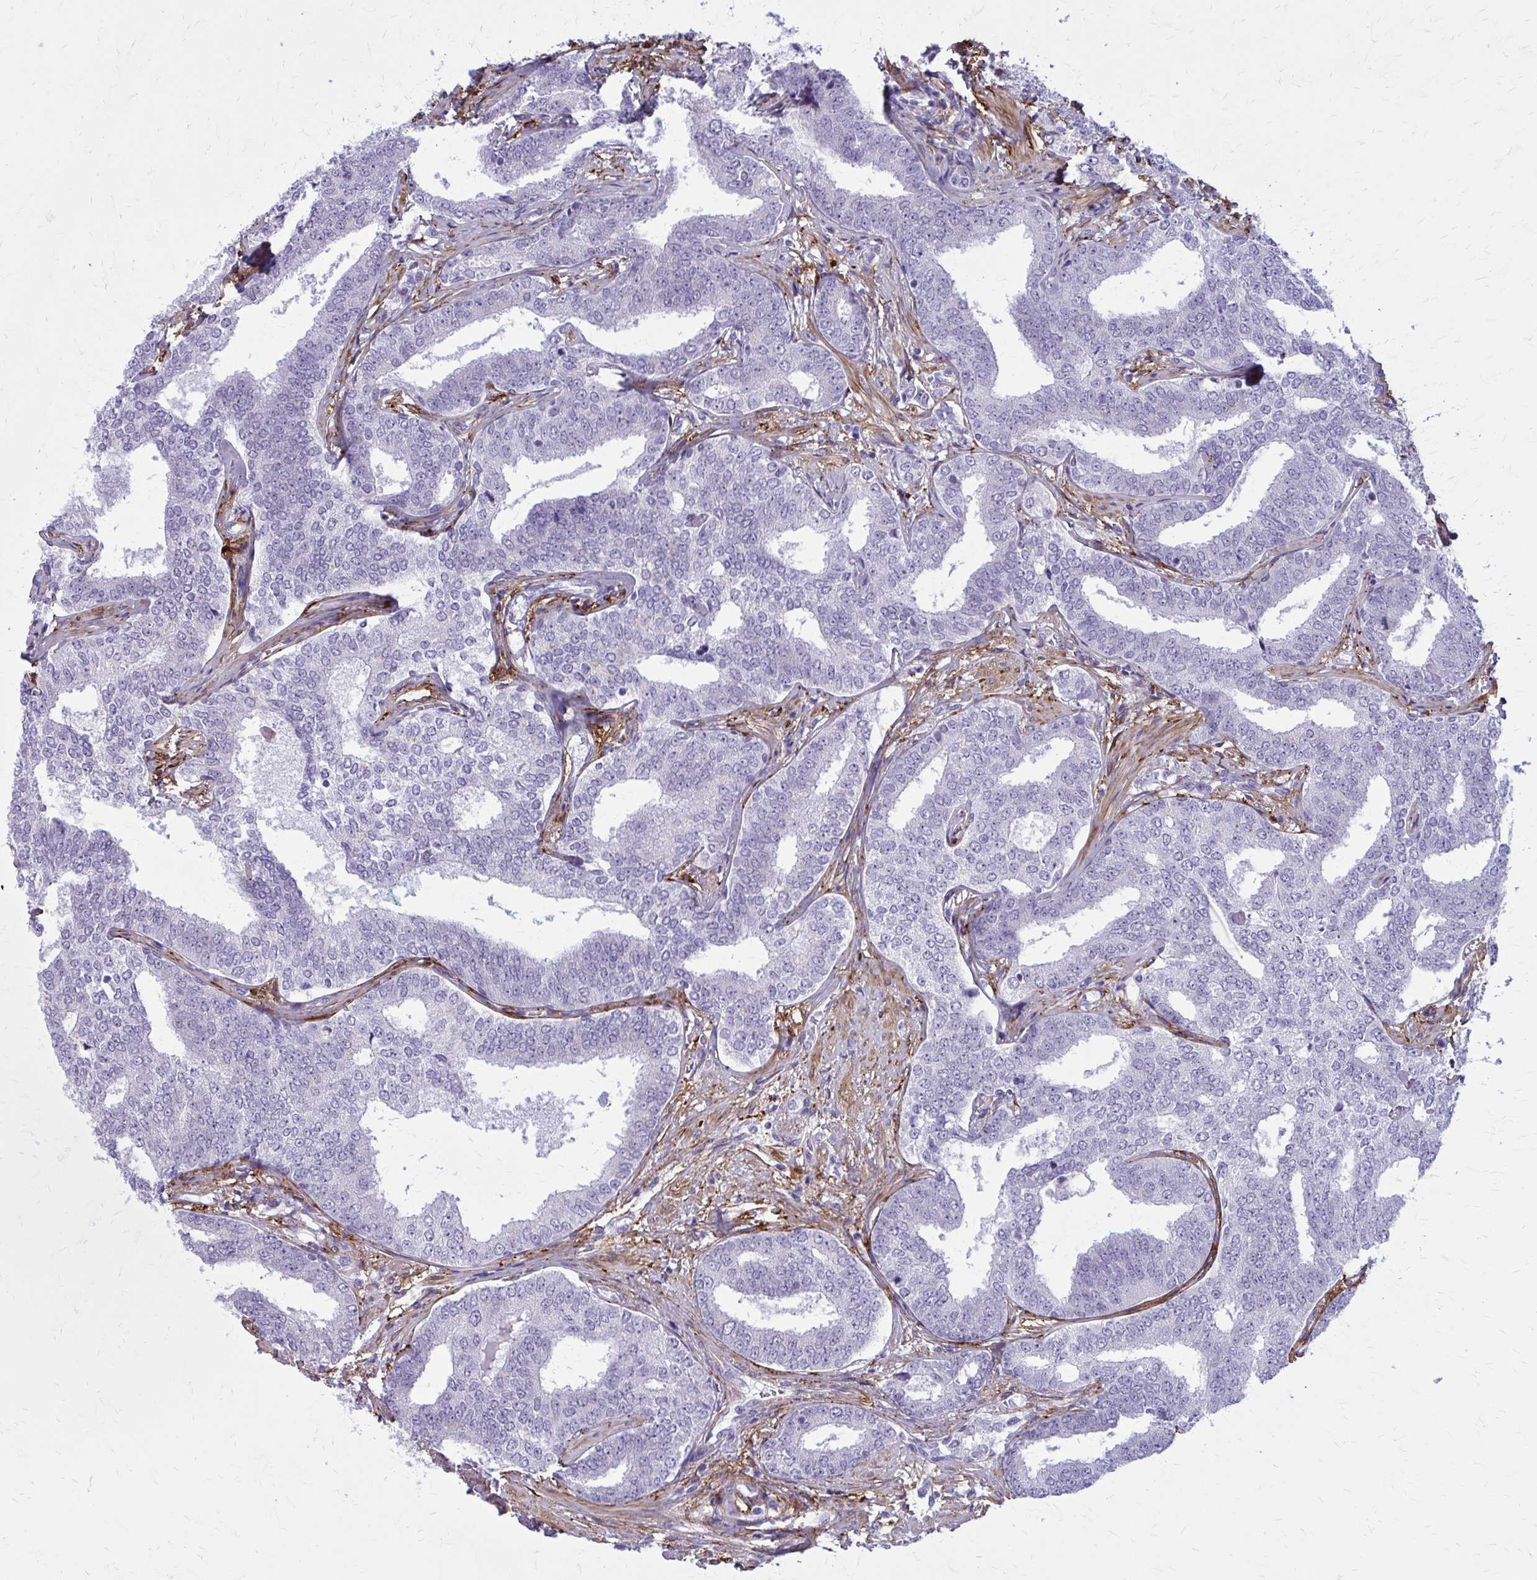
{"staining": {"intensity": "negative", "quantity": "none", "location": "none"}, "tissue": "prostate cancer", "cell_type": "Tumor cells", "image_type": "cancer", "snomed": [{"axis": "morphology", "description": "Adenocarcinoma, High grade"}, {"axis": "topography", "description": "Prostate"}], "caption": "Immunohistochemistry image of prostate high-grade adenocarcinoma stained for a protein (brown), which demonstrates no positivity in tumor cells.", "gene": "AKAP12", "patient": {"sex": "male", "age": 72}}